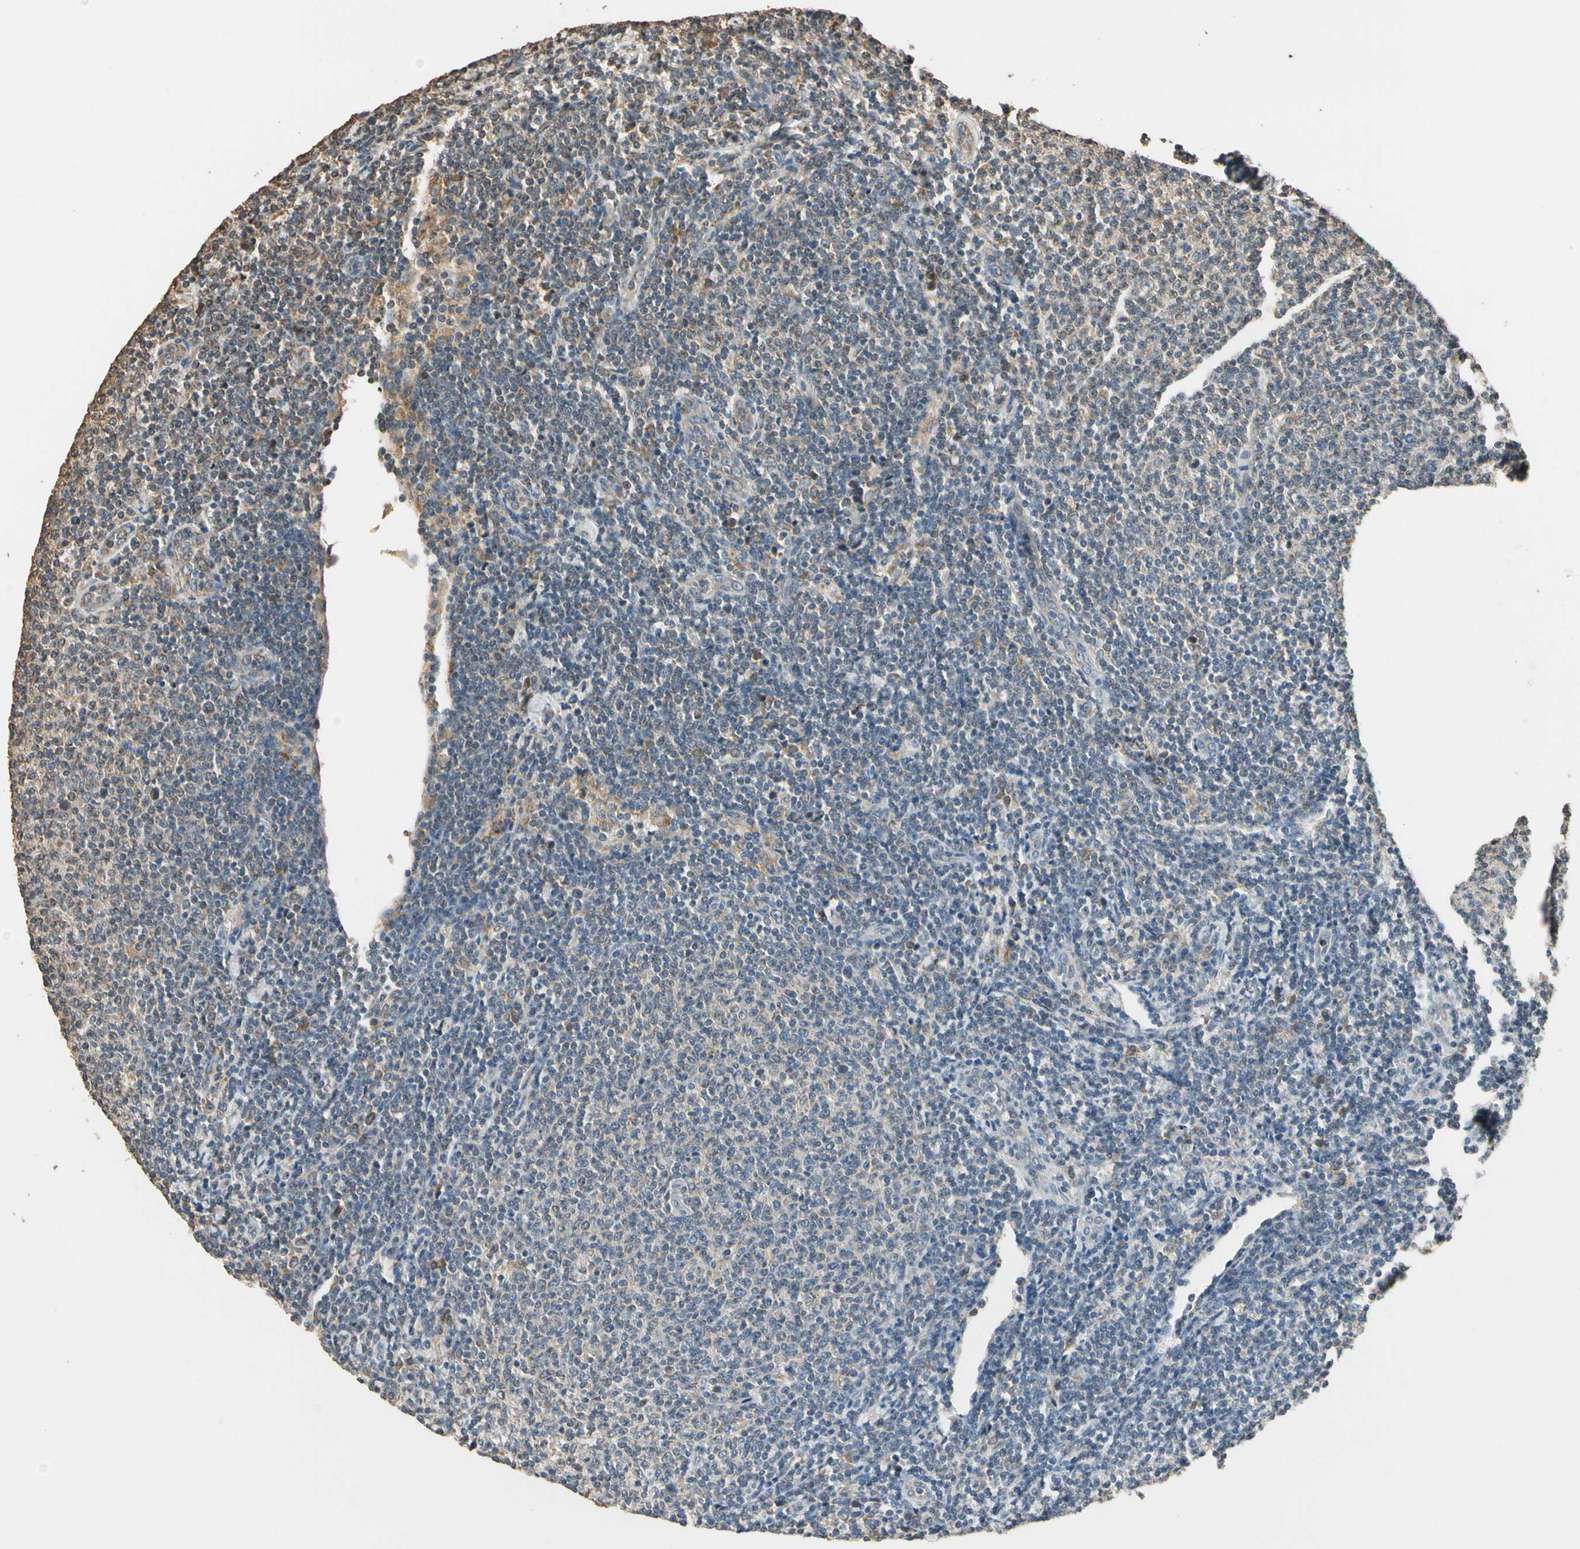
{"staining": {"intensity": "moderate", "quantity": "<25%", "location": "cytoplasmic/membranous"}, "tissue": "lymphoma", "cell_type": "Tumor cells", "image_type": "cancer", "snomed": [{"axis": "morphology", "description": "Malignant lymphoma, non-Hodgkin's type, Low grade"}, {"axis": "topography", "description": "Lymph node"}], "caption": "Human lymphoma stained for a protein (brown) shows moderate cytoplasmic/membranous positive staining in about <25% of tumor cells.", "gene": "STX18", "patient": {"sex": "male", "age": 66}}